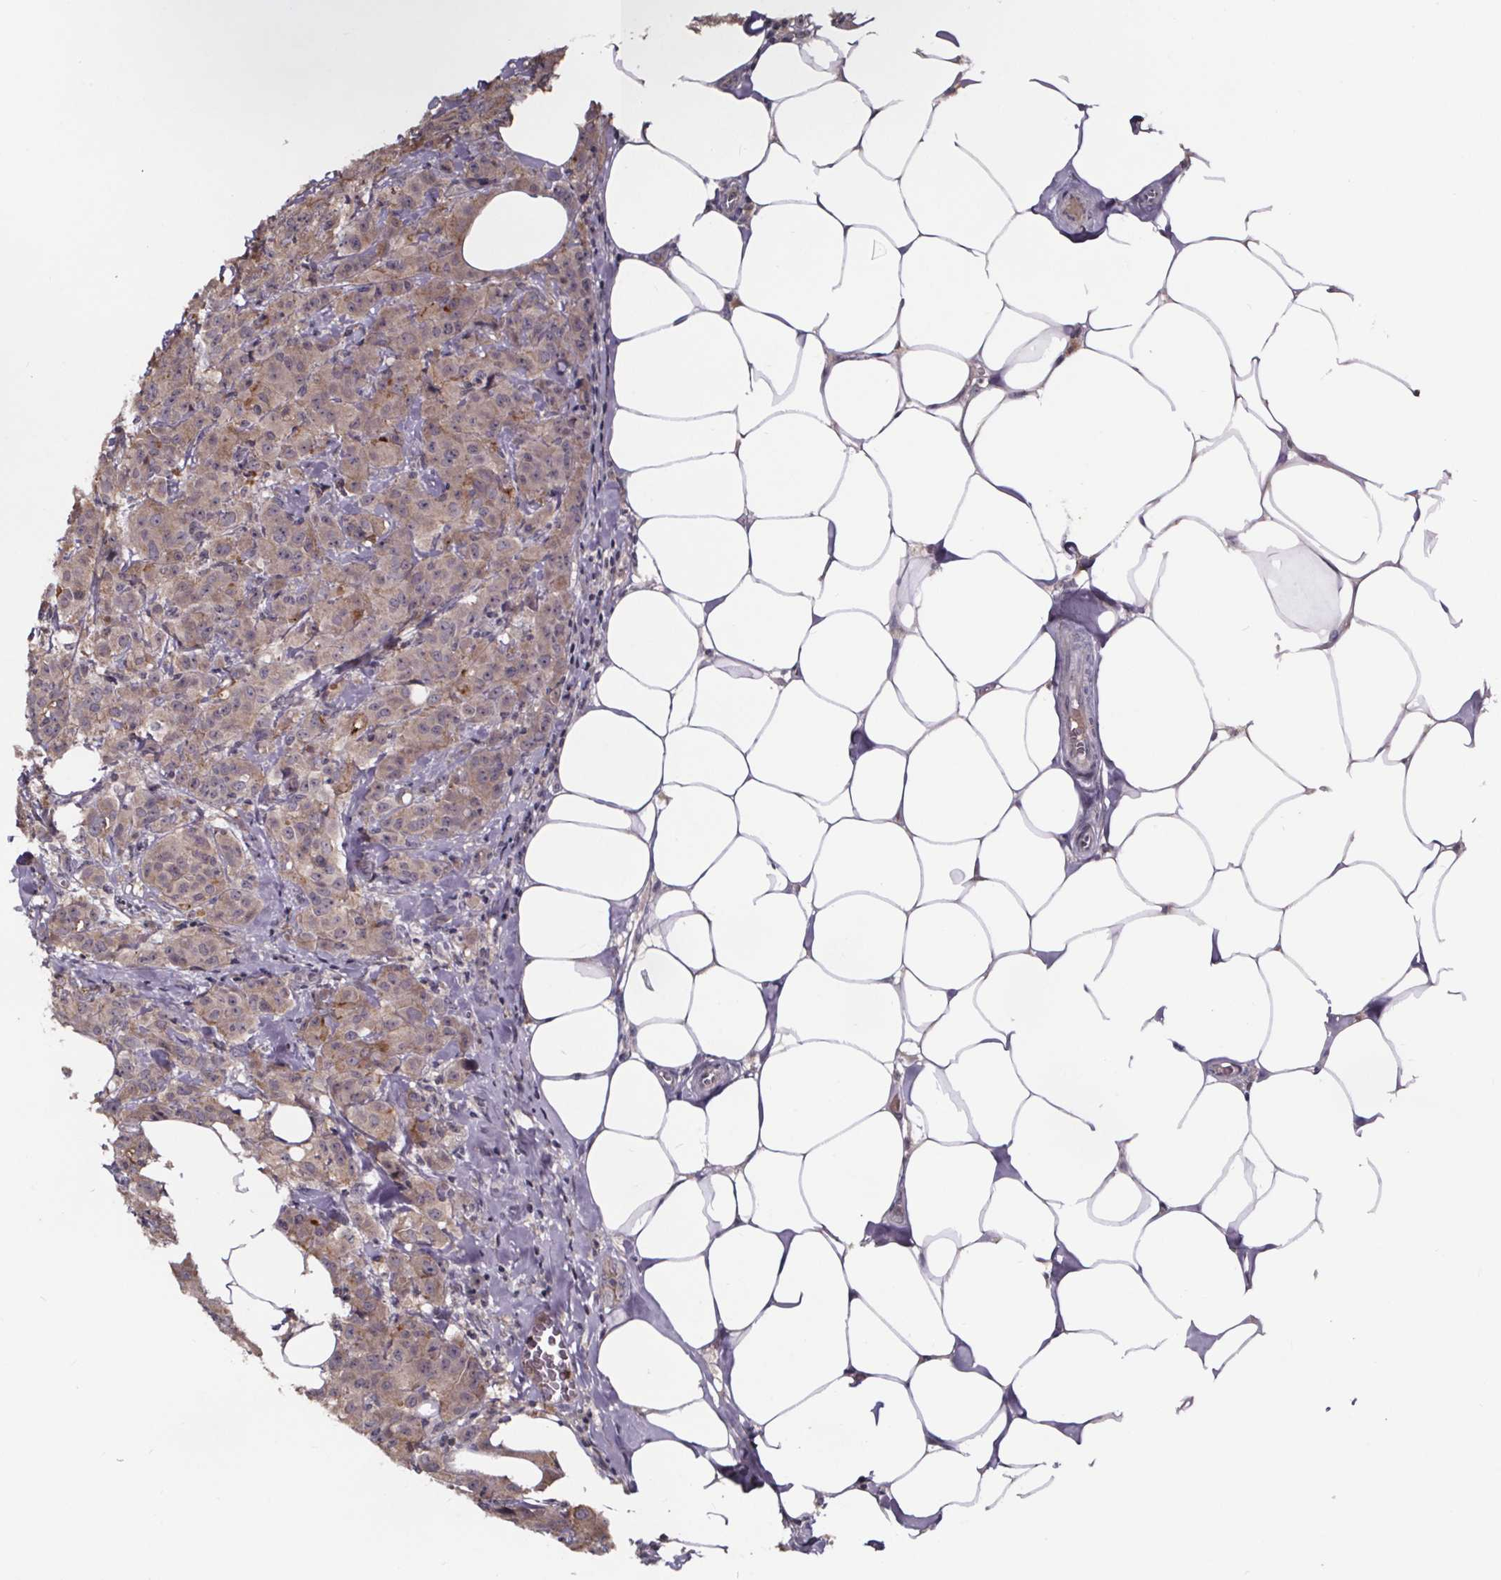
{"staining": {"intensity": "moderate", "quantity": "<25%", "location": "cytoplasmic/membranous"}, "tissue": "breast cancer", "cell_type": "Tumor cells", "image_type": "cancer", "snomed": [{"axis": "morphology", "description": "Normal tissue, NOS"}, {"axis": "morphology", "description": "Duct carcinoma"}, {"axis": "topography", "description": "Breast"}], "caption": "An immunohistochemistry histopathology image of tumor tissue is shown. Protein staining in brown shows moderate cytoplasmic/membranous positivity in breast cancer within tumor cells.", "gene": "SMIM1", "patient": {"sex": "female", "age": 43}}